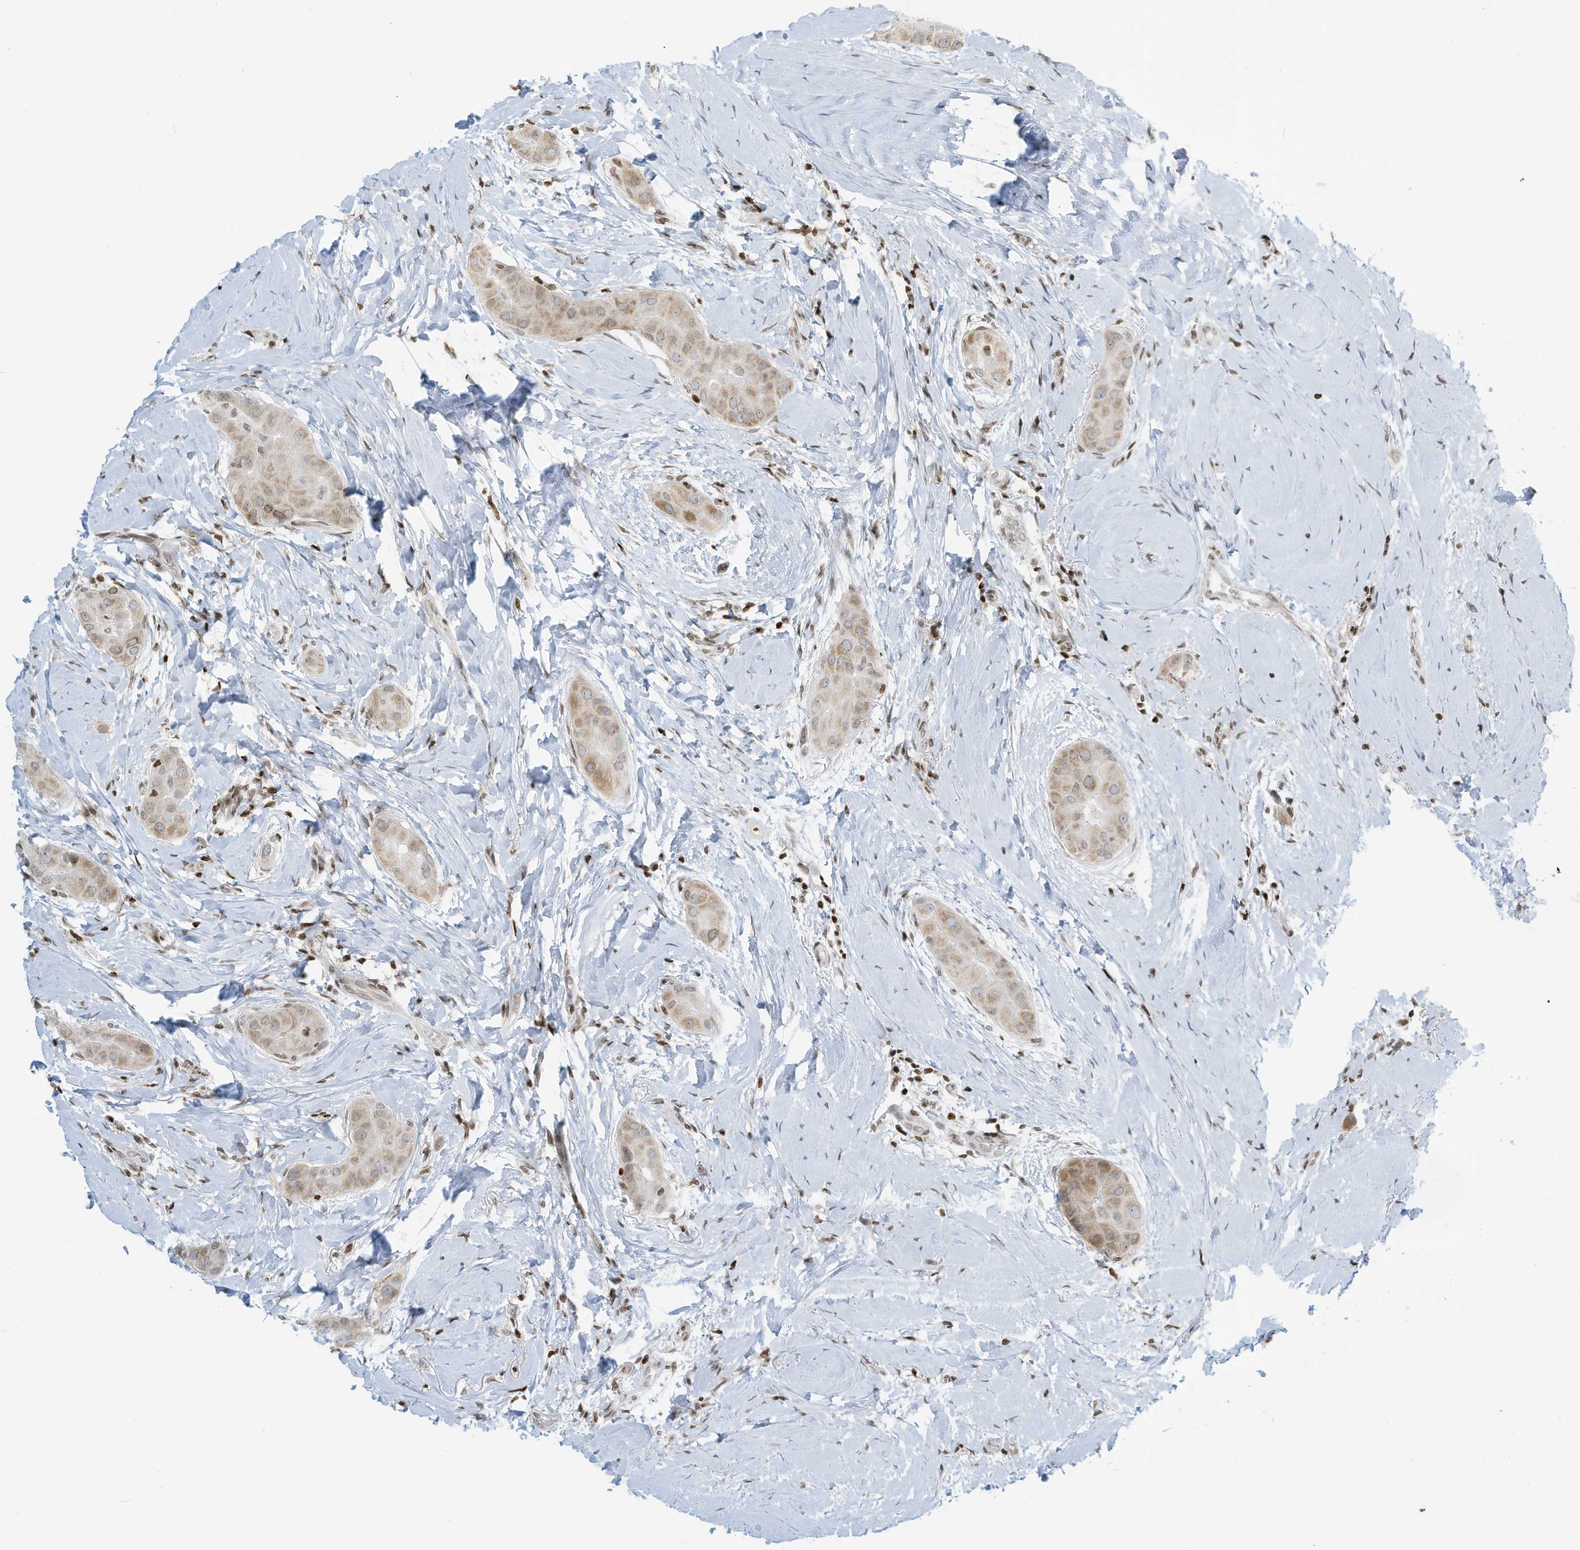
{"staining": {"intensity": "weak", "quantity": "25%-75%", "location": "cytoplasmic/membranous"}, "tissue": "thyroid cancer", "cell_type": "Tumor cells", "image_type": "cancer", "snomed": [{"axis": "morphology", "description": "Papillary adenocarcinoma, NOS"}, {"axis": "topography", "description": "Thyroid gland"}], "caption": "Immunohistochemical staining of human thyroid cancer exhibits low levels of weak cytoplasmic/membranous staining in approximately 25%-75% of tumor cells.", "gene": "ADI1", "patient": {"sex": "male", "age": 33}}